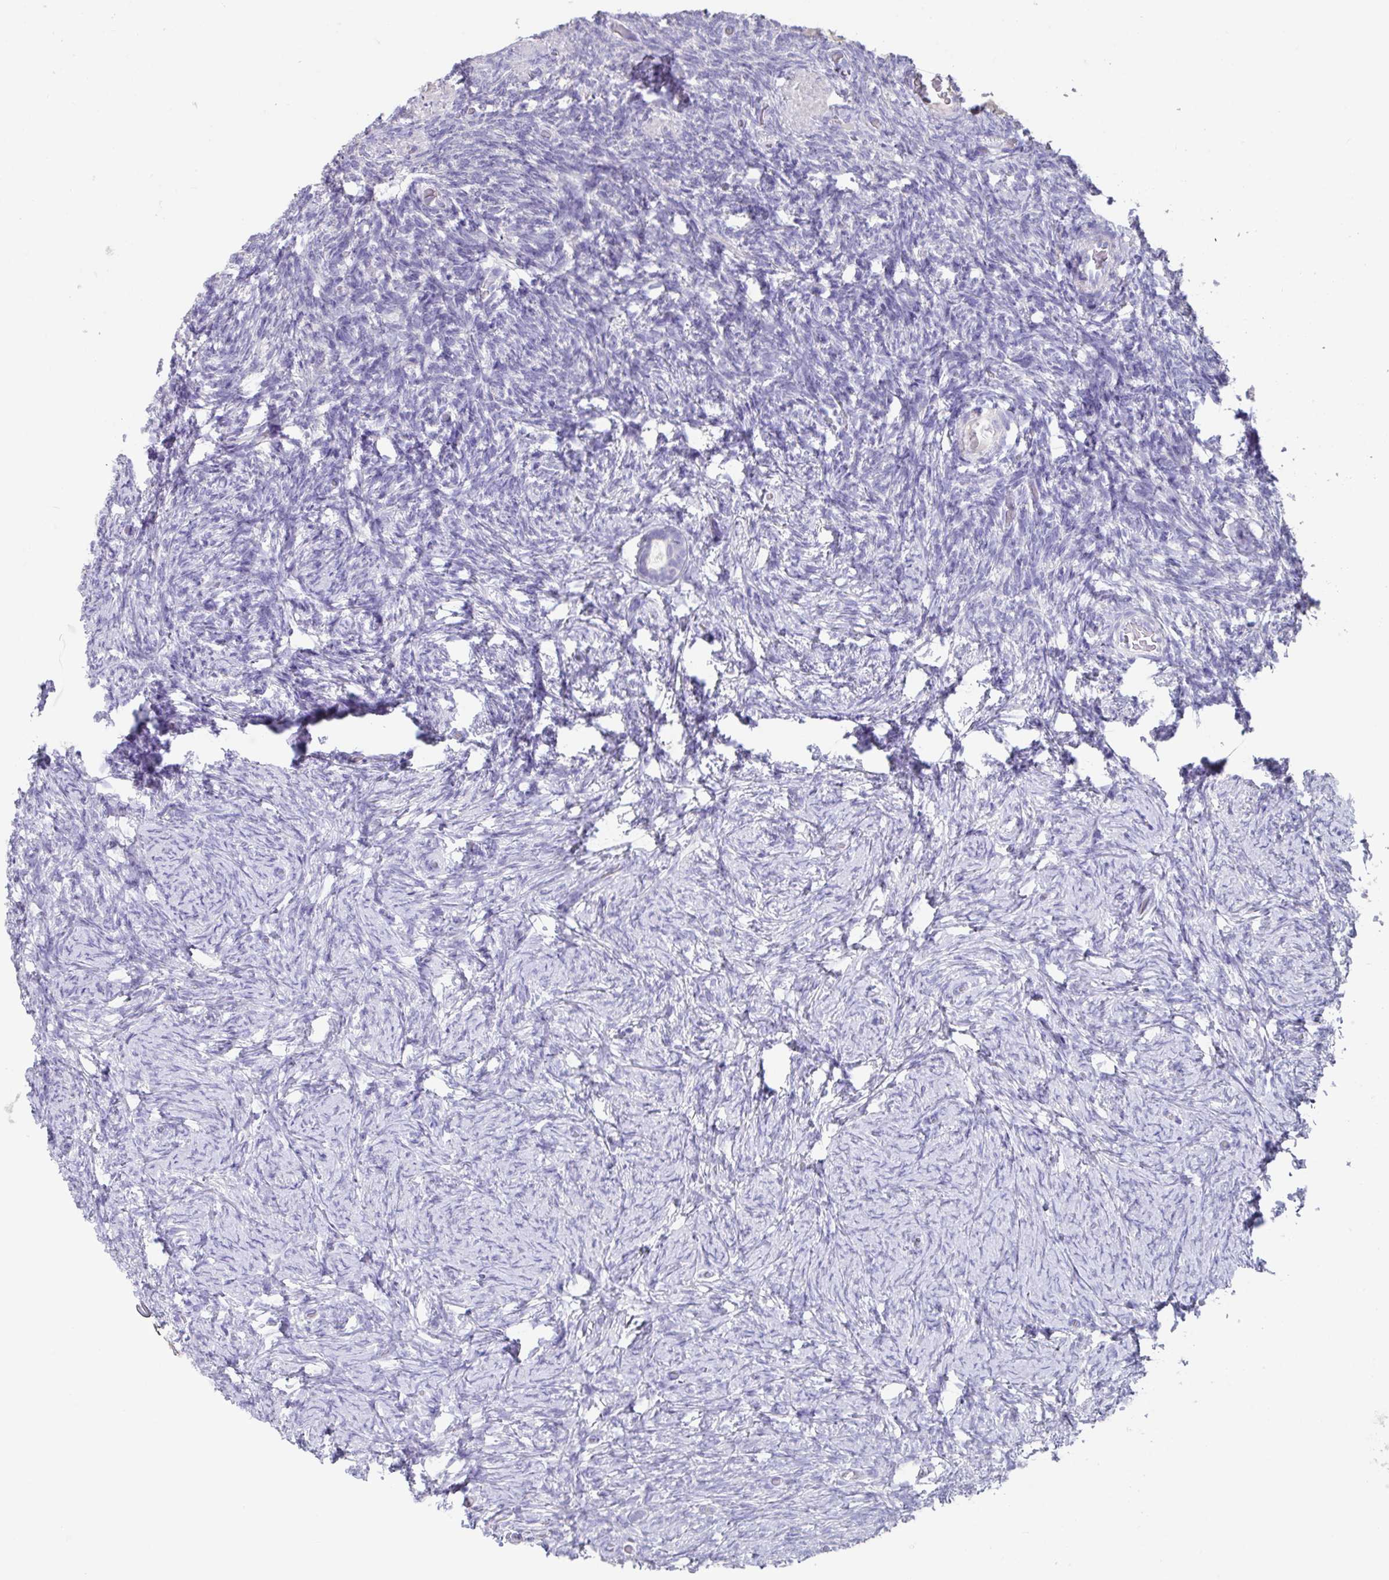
{"staining": {"intensity": "negative", "quantity": "none", "location": "none"}, "tissue": "ovary", "cell_type": "Follicle cells", "image_type": "normal", "snomed": [{"axis": "morphology", "description": "Normal tissue, NOS"}, {"axis": "topography", "description": "Ovary"}], "caption": "DAB (3,3'-diaminobenzidine) immunohistochemical staining of benign ovary demonstrates no significant positivity in follicle cells.", "gene": "SLC44A4", "patient": {"sex": "female", "age": 34}}